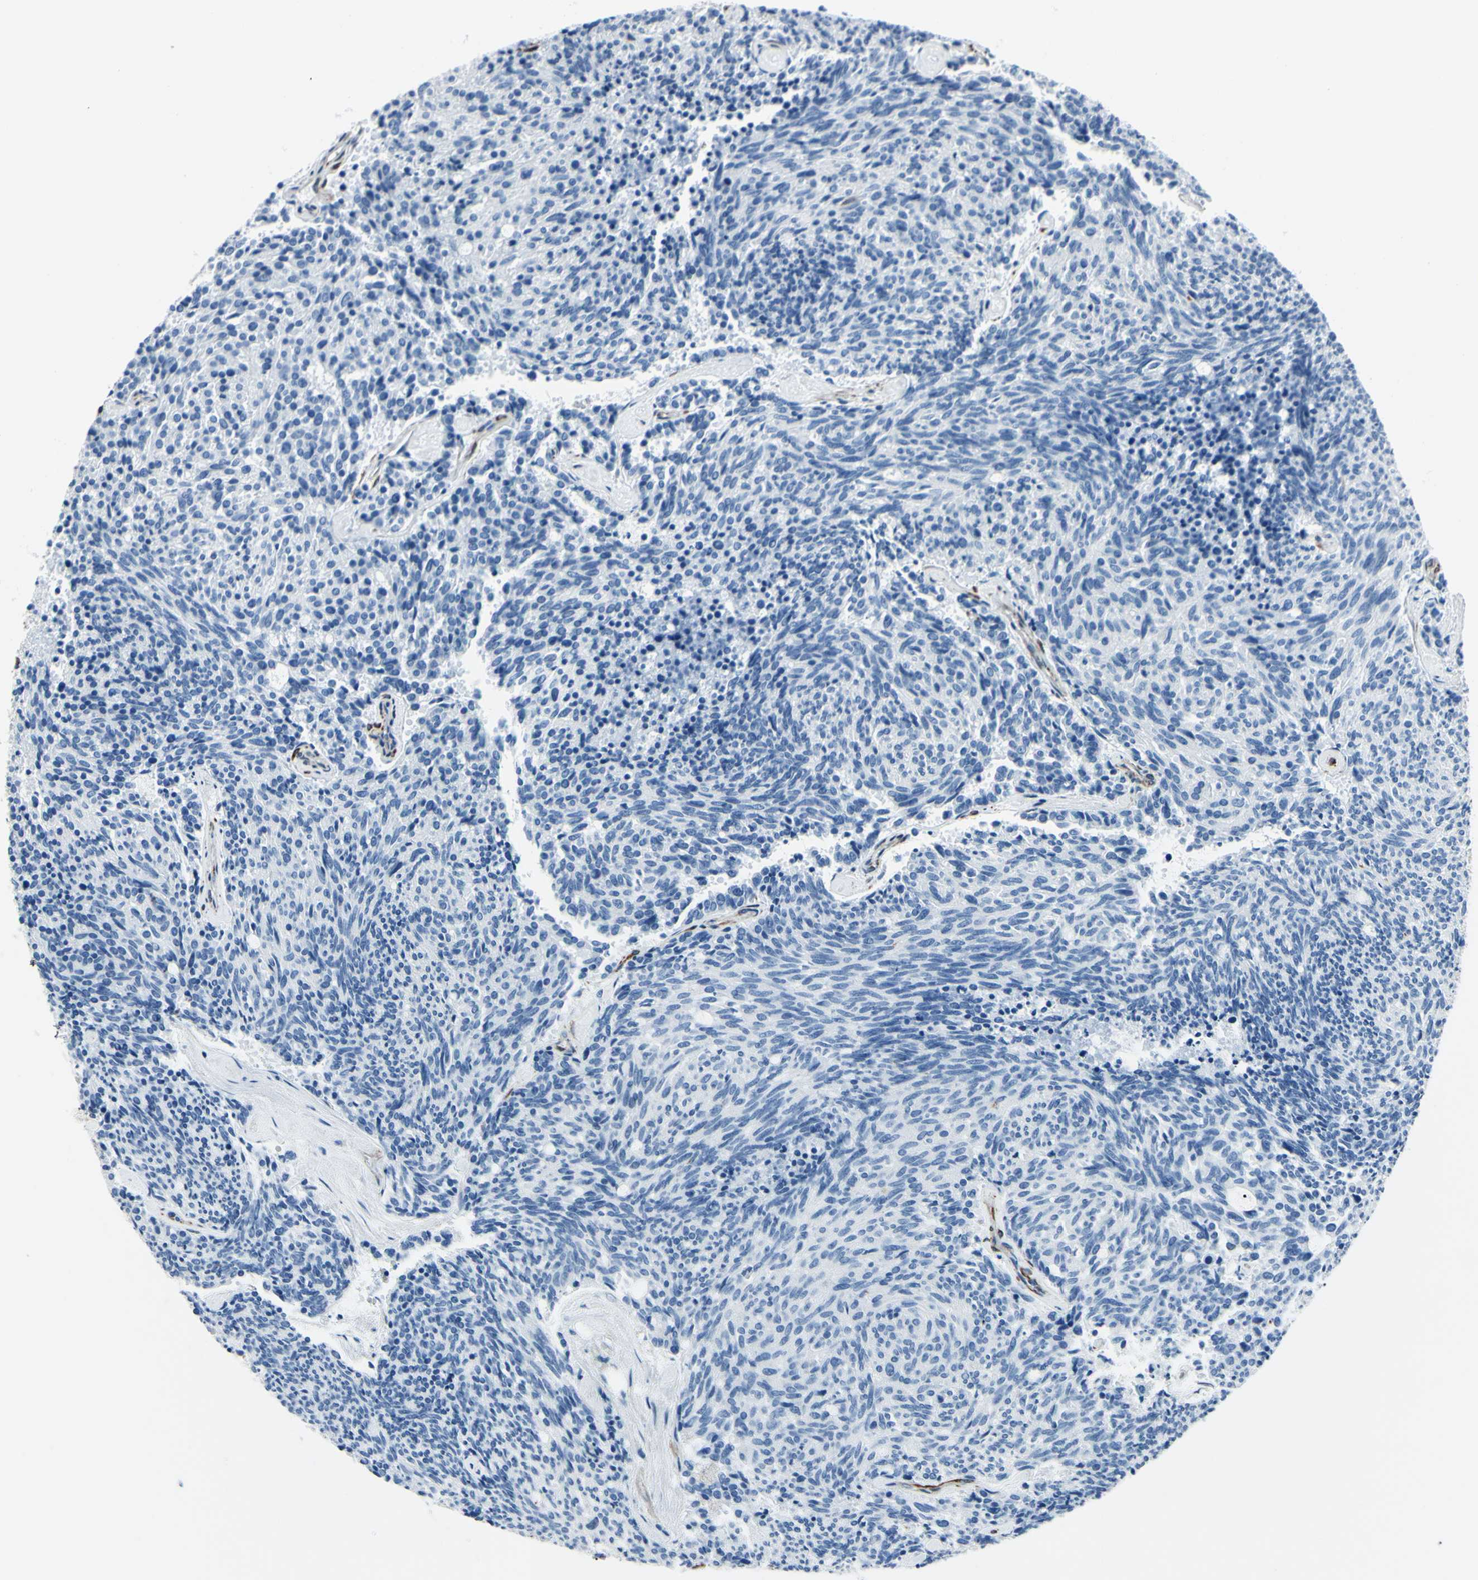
{"staining": {"intensity": "negative", "quantity": "none", "location": "none"}, "tissue": "carcinoid", "cell_type": "Tumor cells", "image_type": "cancer", "snomed": [{"axis": "morphology", "description": "Carcinoid, malignant, NOS"}, {"axis": "topography", "description": "Pancreas"}], "caption": "This is a photomicrograph of IHC staining of malignant carcinoid, which shows no expression in tumor cells. Nuclei are stained in blue.", "gene": "PTH2R", "patient": {"sex": "female", "age": 54}}